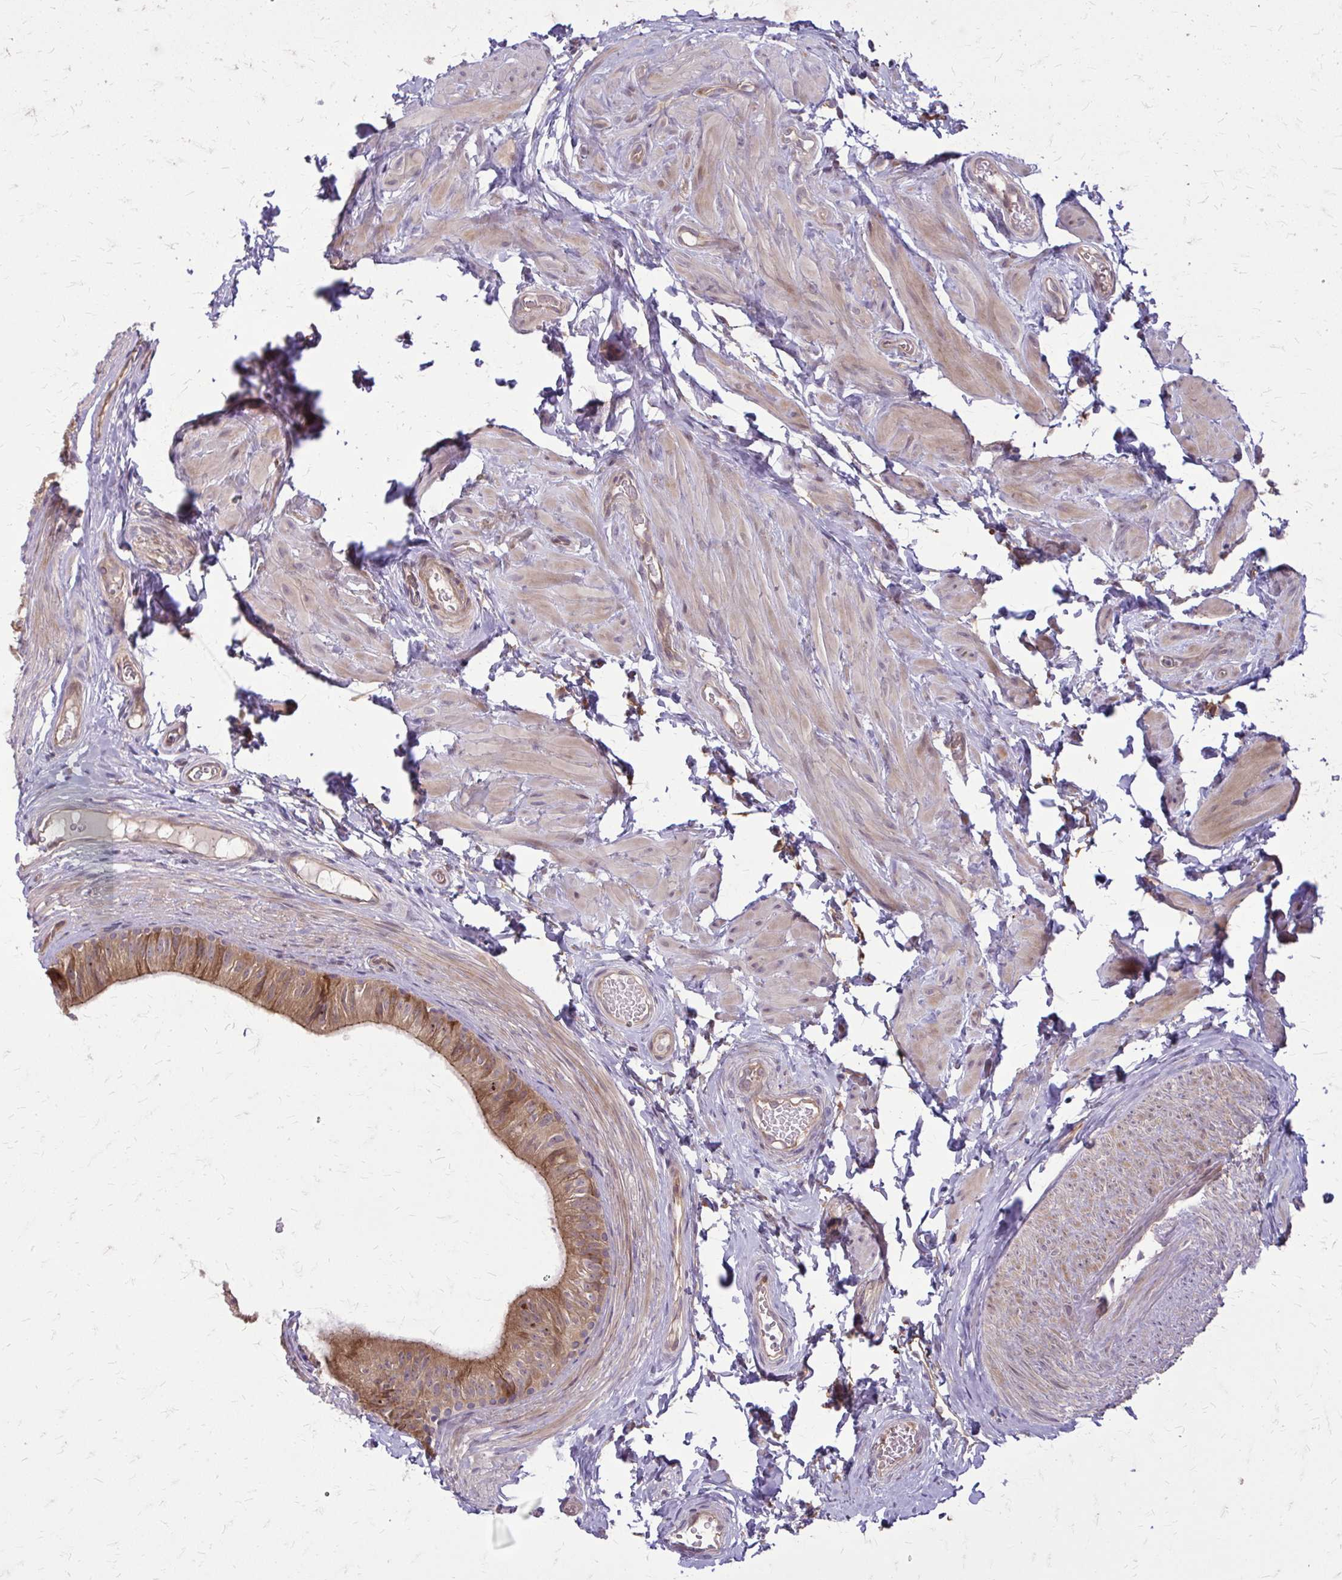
{"staining": {"intensity": "strong", "quantity": ">75%", "location": "cytoplasmic/membranous"}, "tissue": "epididymis", "cell_type": "Glandular cells", "image_type": "normal", "snomed": [{"axis": "morphology", "description": "Normal tissue, NOS"}, {"axis": "topography", "description": "Epididymis, spermatic cord, NOS"}, {"axis": "topography", "description": "Epididymis"}, {"axis": "topography", "description": "Peripheral nerve tissue"}], "caption": "Immunohistochemical staining of normal human epididymis exhibits strong cytoplasmic/membranous protein expression in about >75% of glandular cells.", "gene": "OXNAD1", "patient": {"sex": "male", "age": 29}}